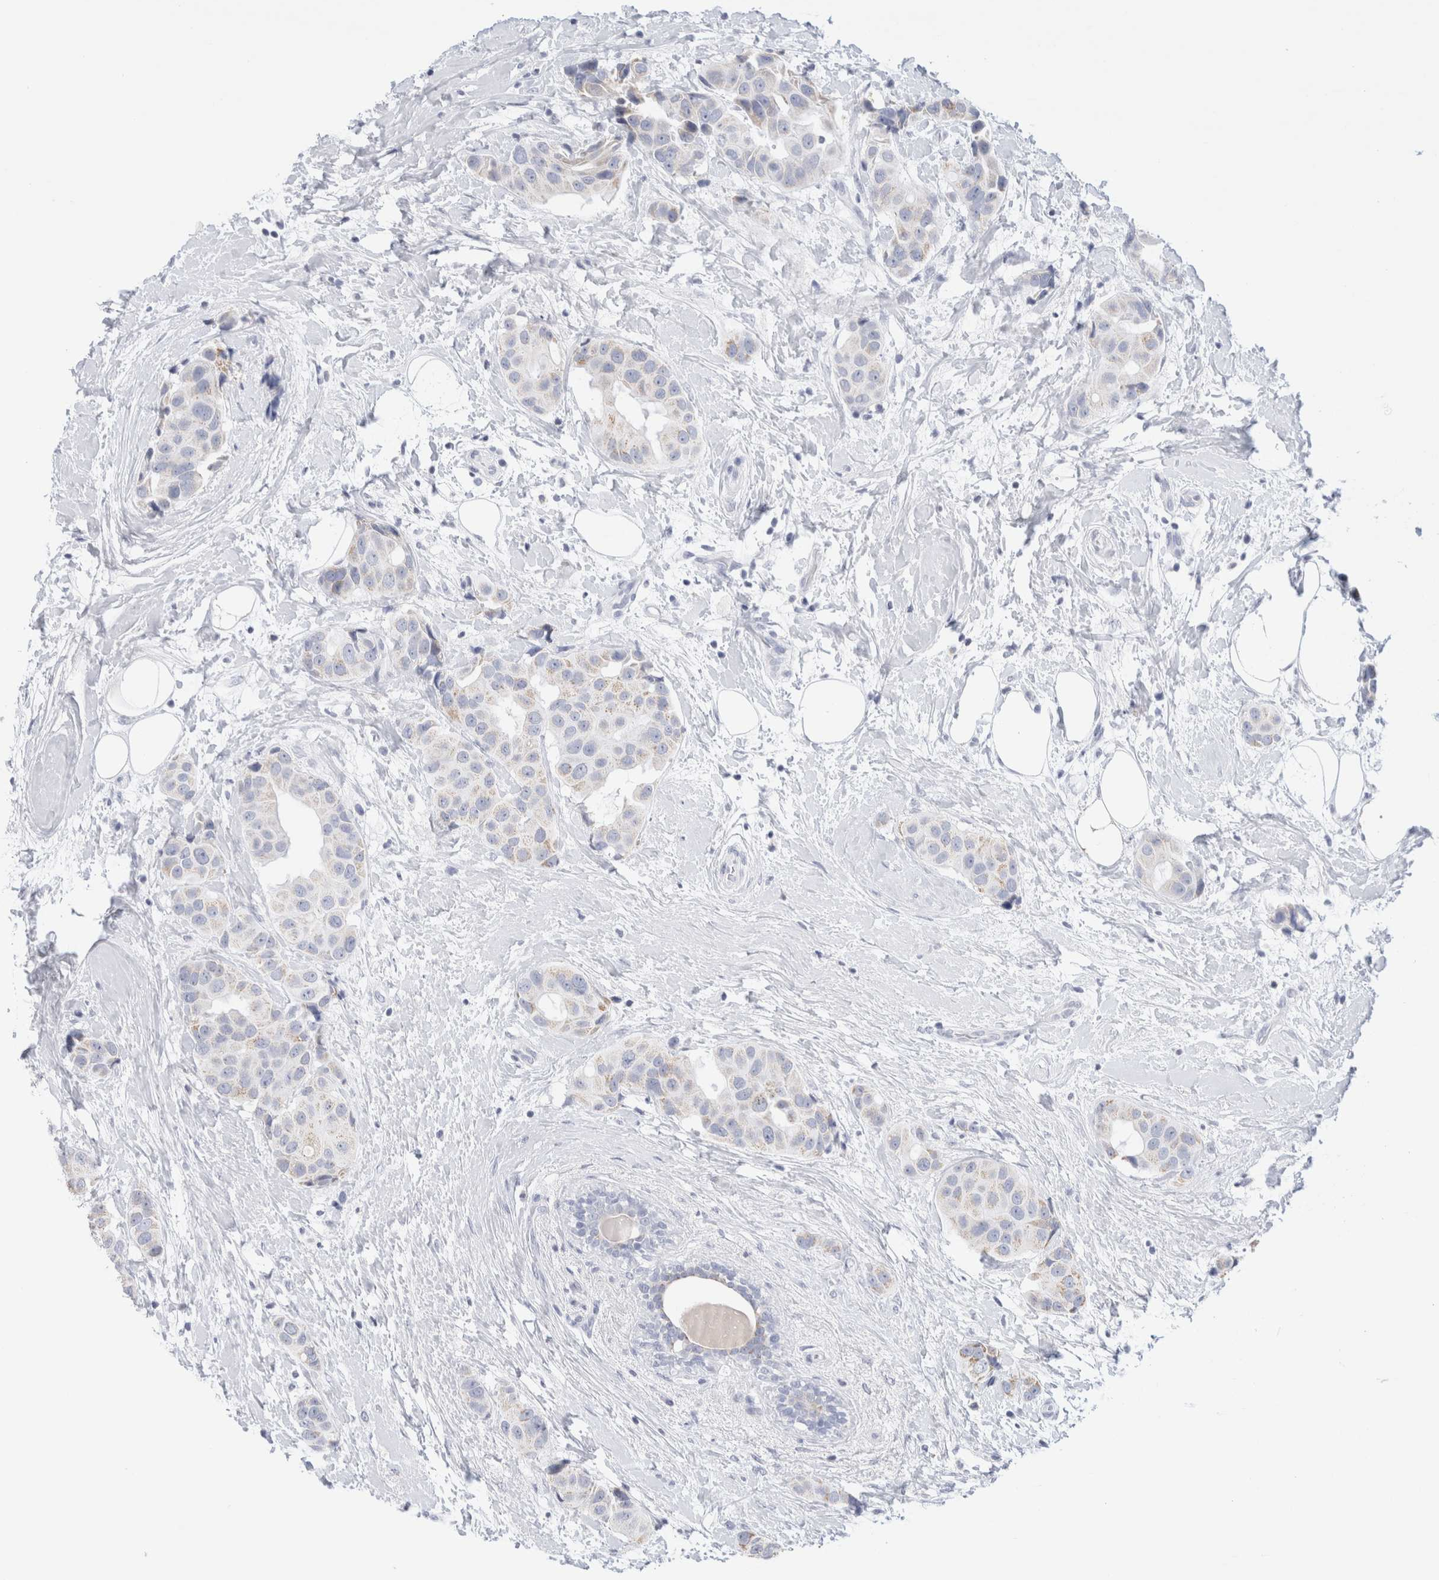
{"staining": {"intensity": "weak", "quantity": "<25%", "location": "cytoplasmic/membranous"}, "tissue": "breast cancer", "cell_type": "Tumor cells", "image_type": "cancer", "snomed": [{"axis": "morphology", "description": "Normal tissue, NOS"}, {"axis": "morphology", "description": "Duct carcinoma"}, {"axis": "topography", "description": "Breast"}], "caption": "This is a image of immunohistochemistry staining of infiltrating ductal carcinoma (breast), which shows no staining in tumor cells. (Stains: DAB (3,3'-diaminobenzidine) immunohistochemistry (IHC) with hematoxylin counter stain, Microscopy: brightfield microscopy at high magnification).", "gene": "ECHDC2", "patient": {"sex": "female", "age": 39}}